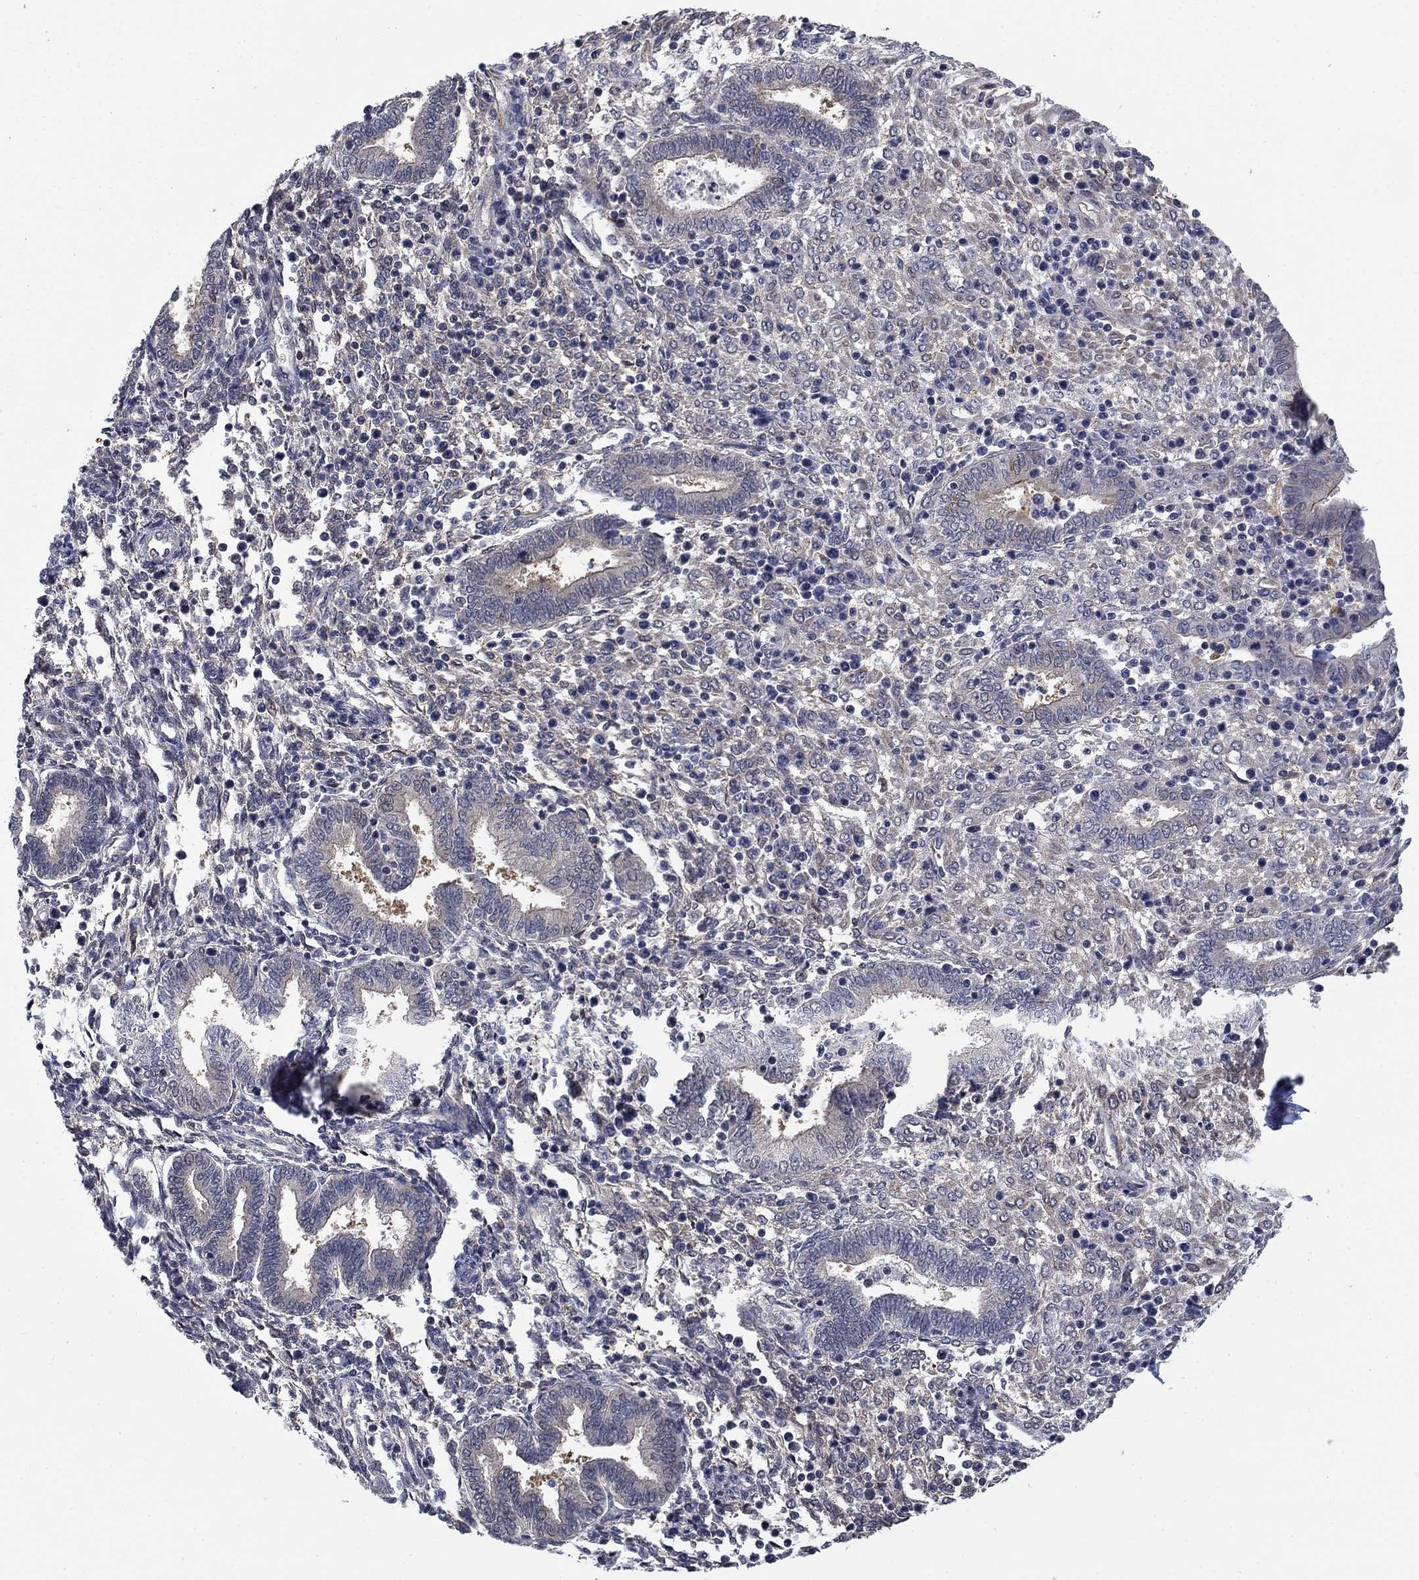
{"staining": {"intensity": "negative", "quantity": "none", "location": "none"}, "tissue": "endometrium", "cell_type": "Cells in endometrial stroma", "image_type": "normal", "snomed": [{"axis": "morphology", "description": "Normal tissue, NOS"}, {"axis": "topography", "description": "Endometrium"}], "caption": "Histopathology image shows no significant protein positivity in cells in endometrial stroma of unremarkable endometrium. (DAB immunohistochemistry (IHC) visualized using brightfield microscopy, high magnification).", "gene": "PDZD2", "patient": {"sex": "female", "age": 42}}